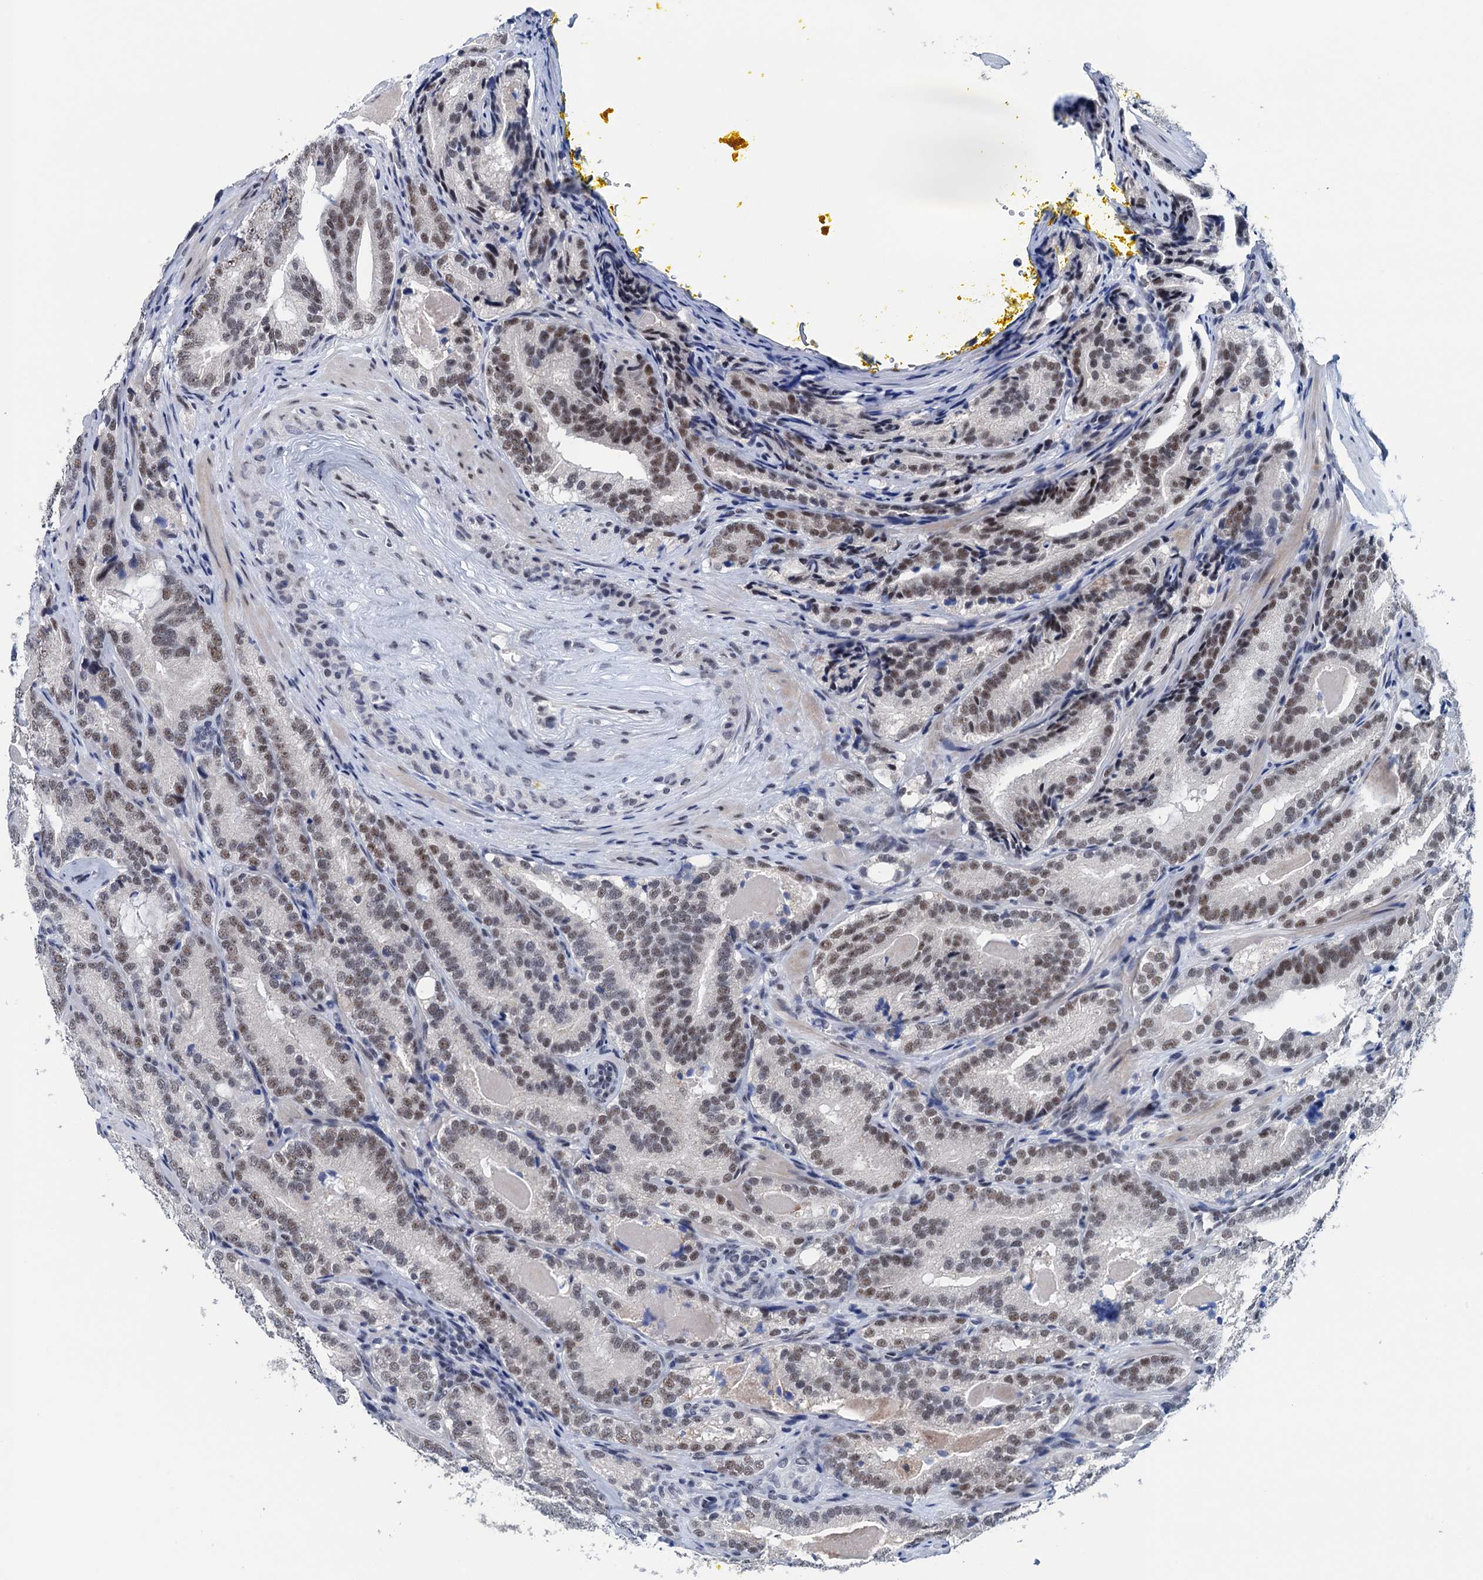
{"staining": {"intensity": "moderate", "quantity": ">75%", "location": "nuclear"}, "tissue": "prostate cancer", "cell_type": "Tumor cells", "image_type": "cancer", "snomed": [{"axis": "morphology", "description": "Adenocarcinoma, High grade"}, {"axis": "topography", "description": "Prostate"}], "caption": "Human prostate cancer (high-grade adenocarcinoma) stained with a protein marker demonstrates moderate staining in tumor cells.", "gene": "FNBP4", "patient": {"sex": "male", "age": 57}}